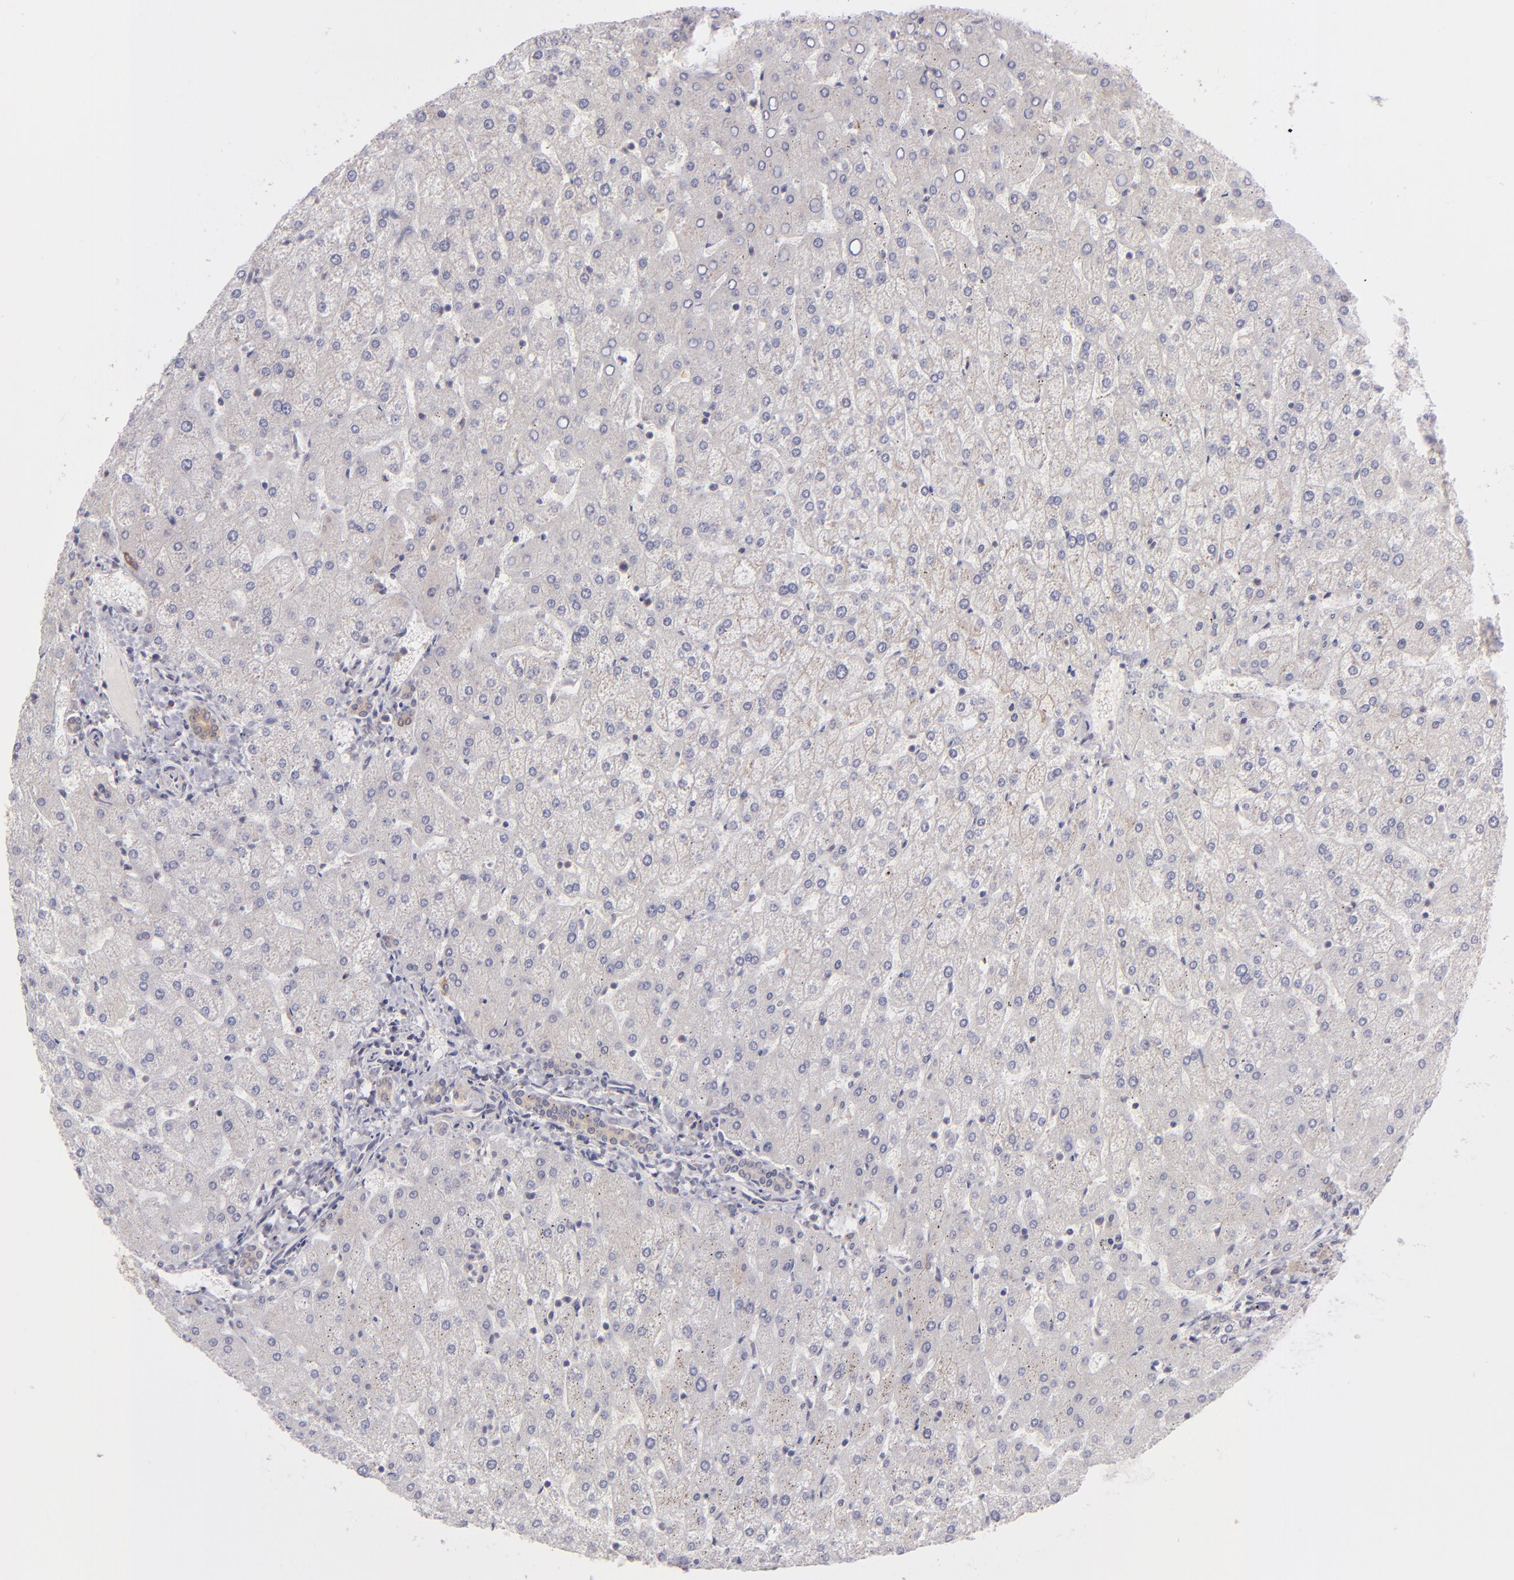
{"staining": {"intensity": "weak", "quantity": "<25%", "location": "cytoplasmic/membranous"}, "tissue": "liver", "cell_type": "Cholangiocytes", "image_type": "normal", "snomed": [{"axis": "morphology", "description": "Normal tissue, NOS"}, {"axis": "topography", "description": "Liver"}], "caption": "DAB immunohistochemical staining of benign liver demonstrates no significant positivity in cholangiocytes.", "gene": "PTPN13", "patient": {"sex": "female", "age": 32}}